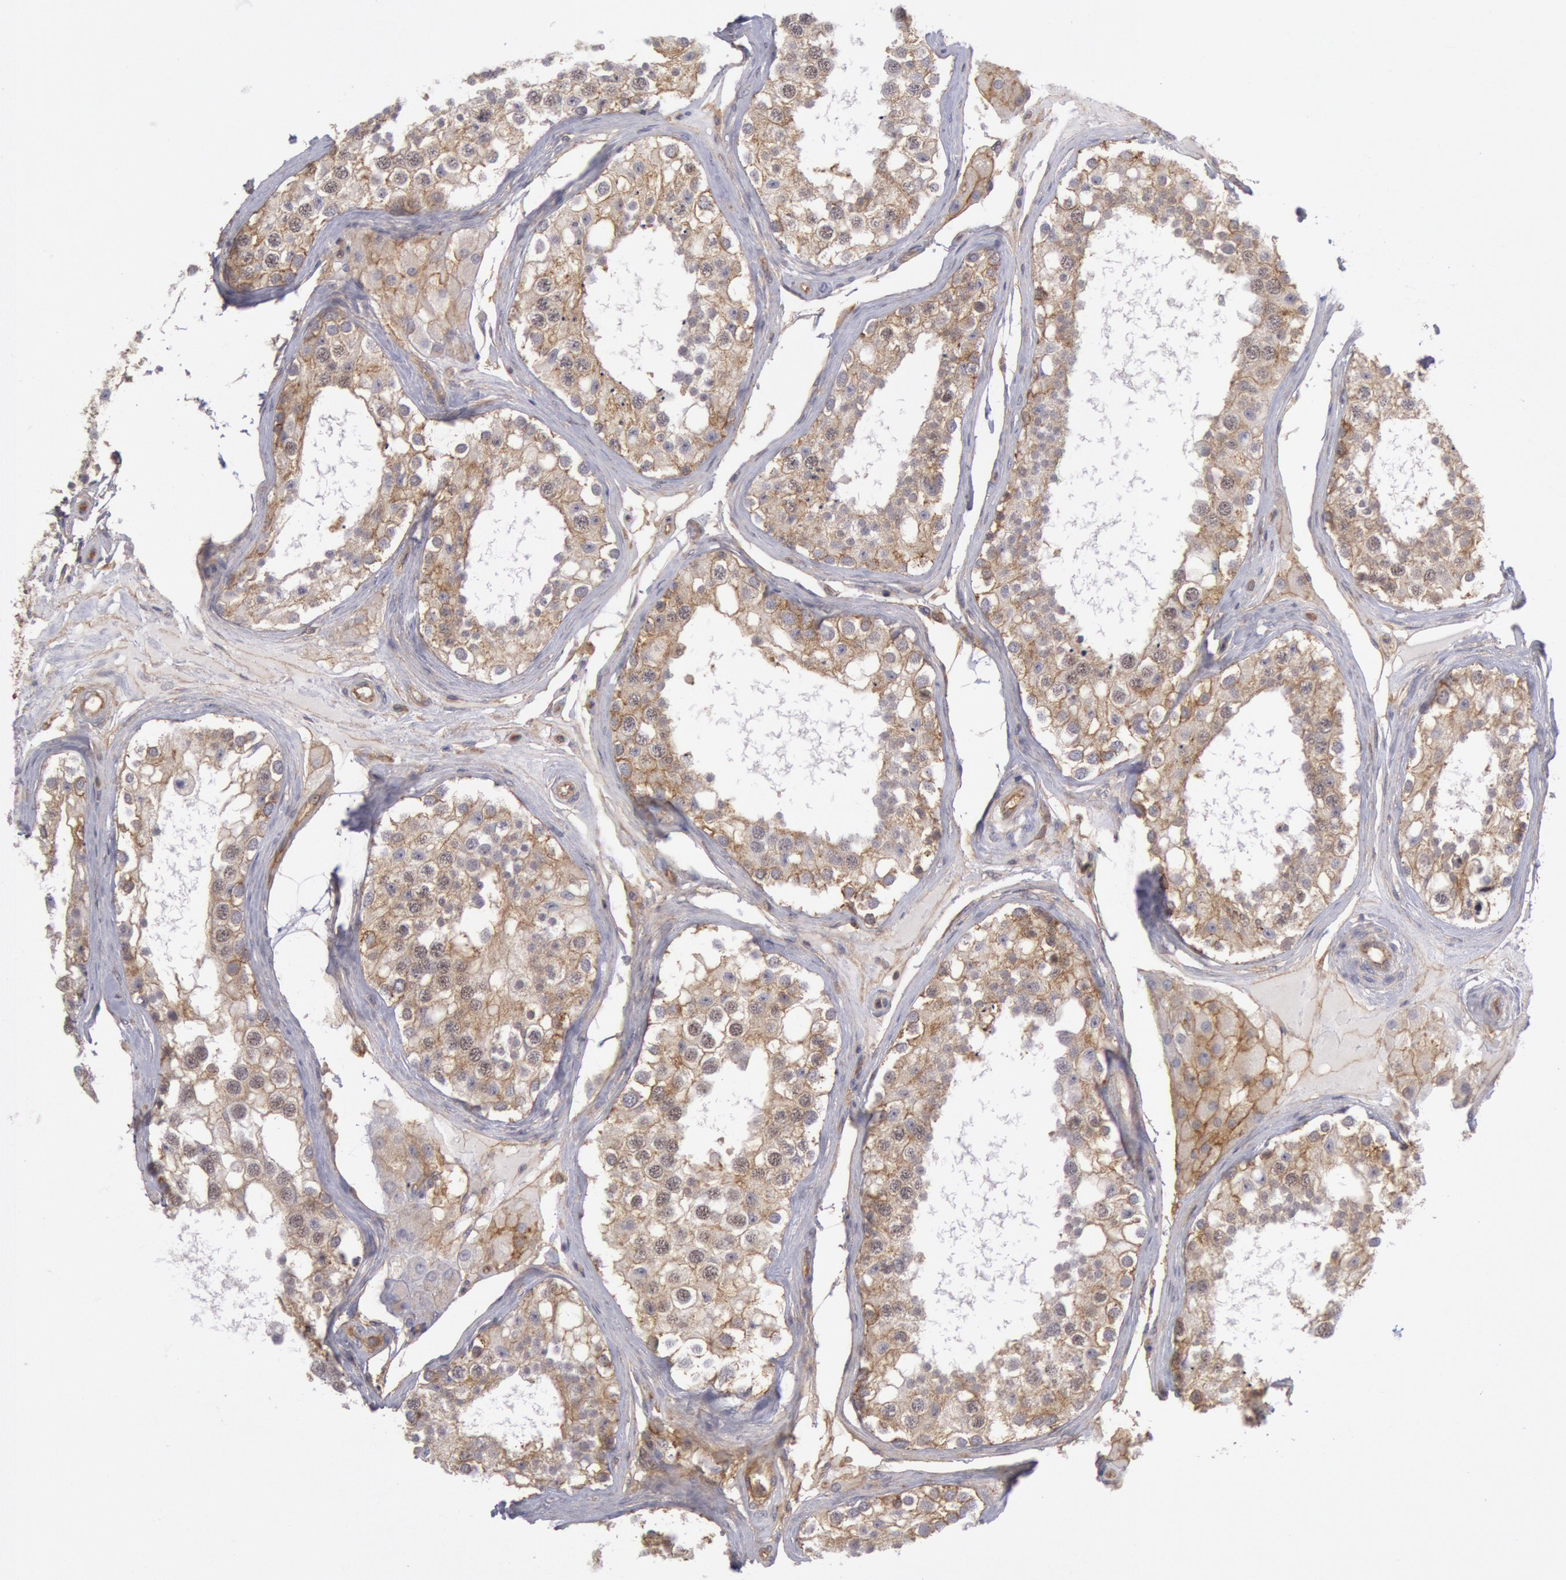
{"staining": {"intensity": "moderate", "quantity": ">75%", "location": "cytoplasmic/membranous"}, "tissue": "testis", "cell_type": "Cells in seminiferous ducts", "image_type": "normal", "snomed": [{"axis": "morphology", "description": "Normal tissue, NOS"}, {"axis": "topography", "description": "Testis"}], "caption": "Immunohistochemical staining of unremarkable testis reveals >75% levels of moderate cytoplasmic/membranous protein positivity in about >75% of cells in seminiferous ducts. Ihc stains the protein of interest in brown and the nuclei are stained blue.", "gene": "STX4", "patient": {"sex": "male", "age": 68}}